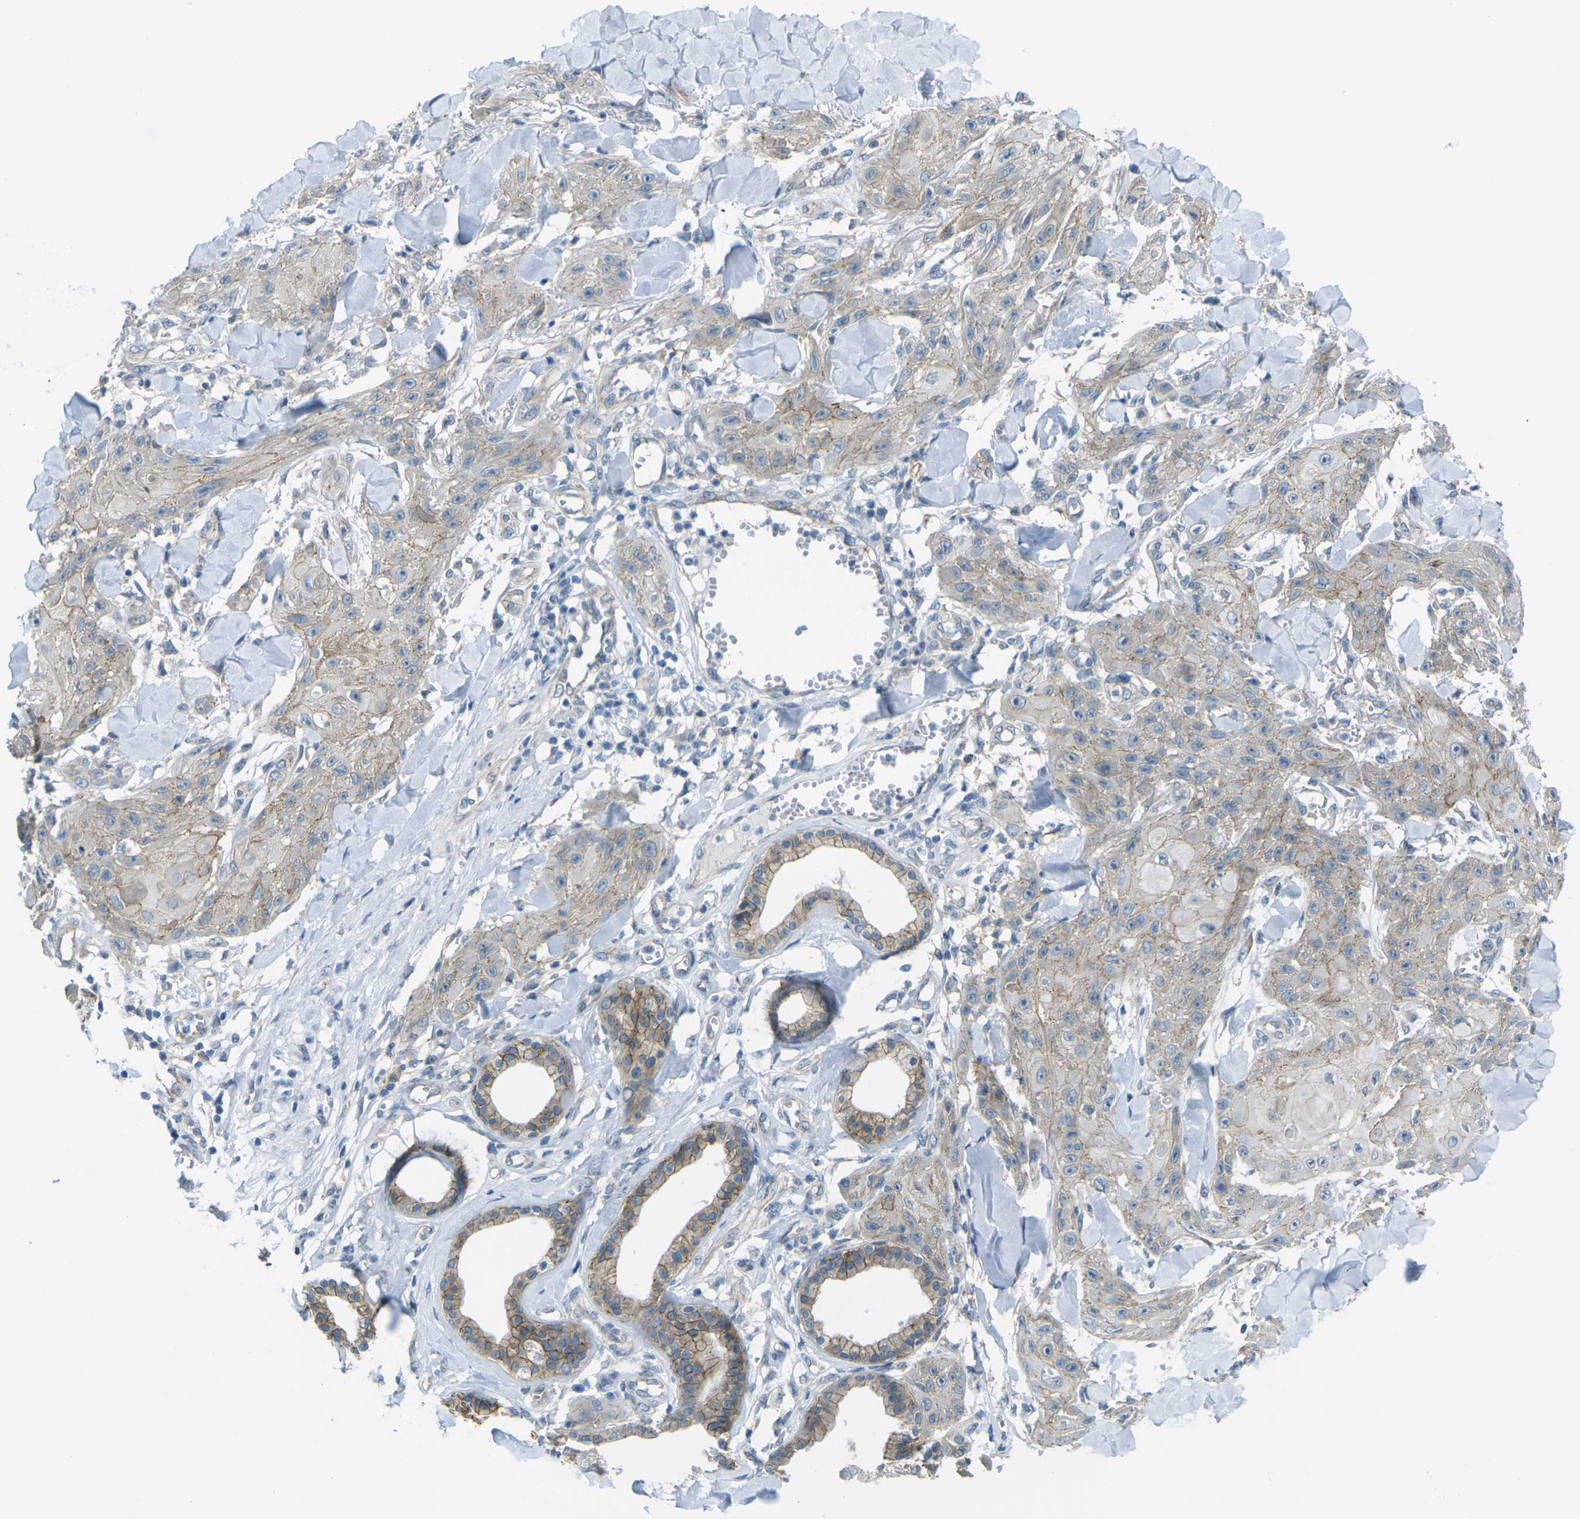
{"staining": {"intensity": "weak", "quantity": "25%-75%", "location": "cytoplasmic/membranous"}, "tissue": "skin cancer", "cell_type": "Tumor cells", "image_type": "cancer", "snomed": [{"axis": "morphology", "description": "Squamous cell carcinoma, NOS"}, {"axis": "topography", "description": "Skin"}], "caption": "A high-resolution photomicrograph shows immunohistochemistry (IHC) staining of skin squamous cell carcinoma, which reveals weak cytoplasmic/membranous staining in about 25%-75% of tumor cells.", "gene": "RHBDD1", "patient": {"sex": "male", "age": 74}}